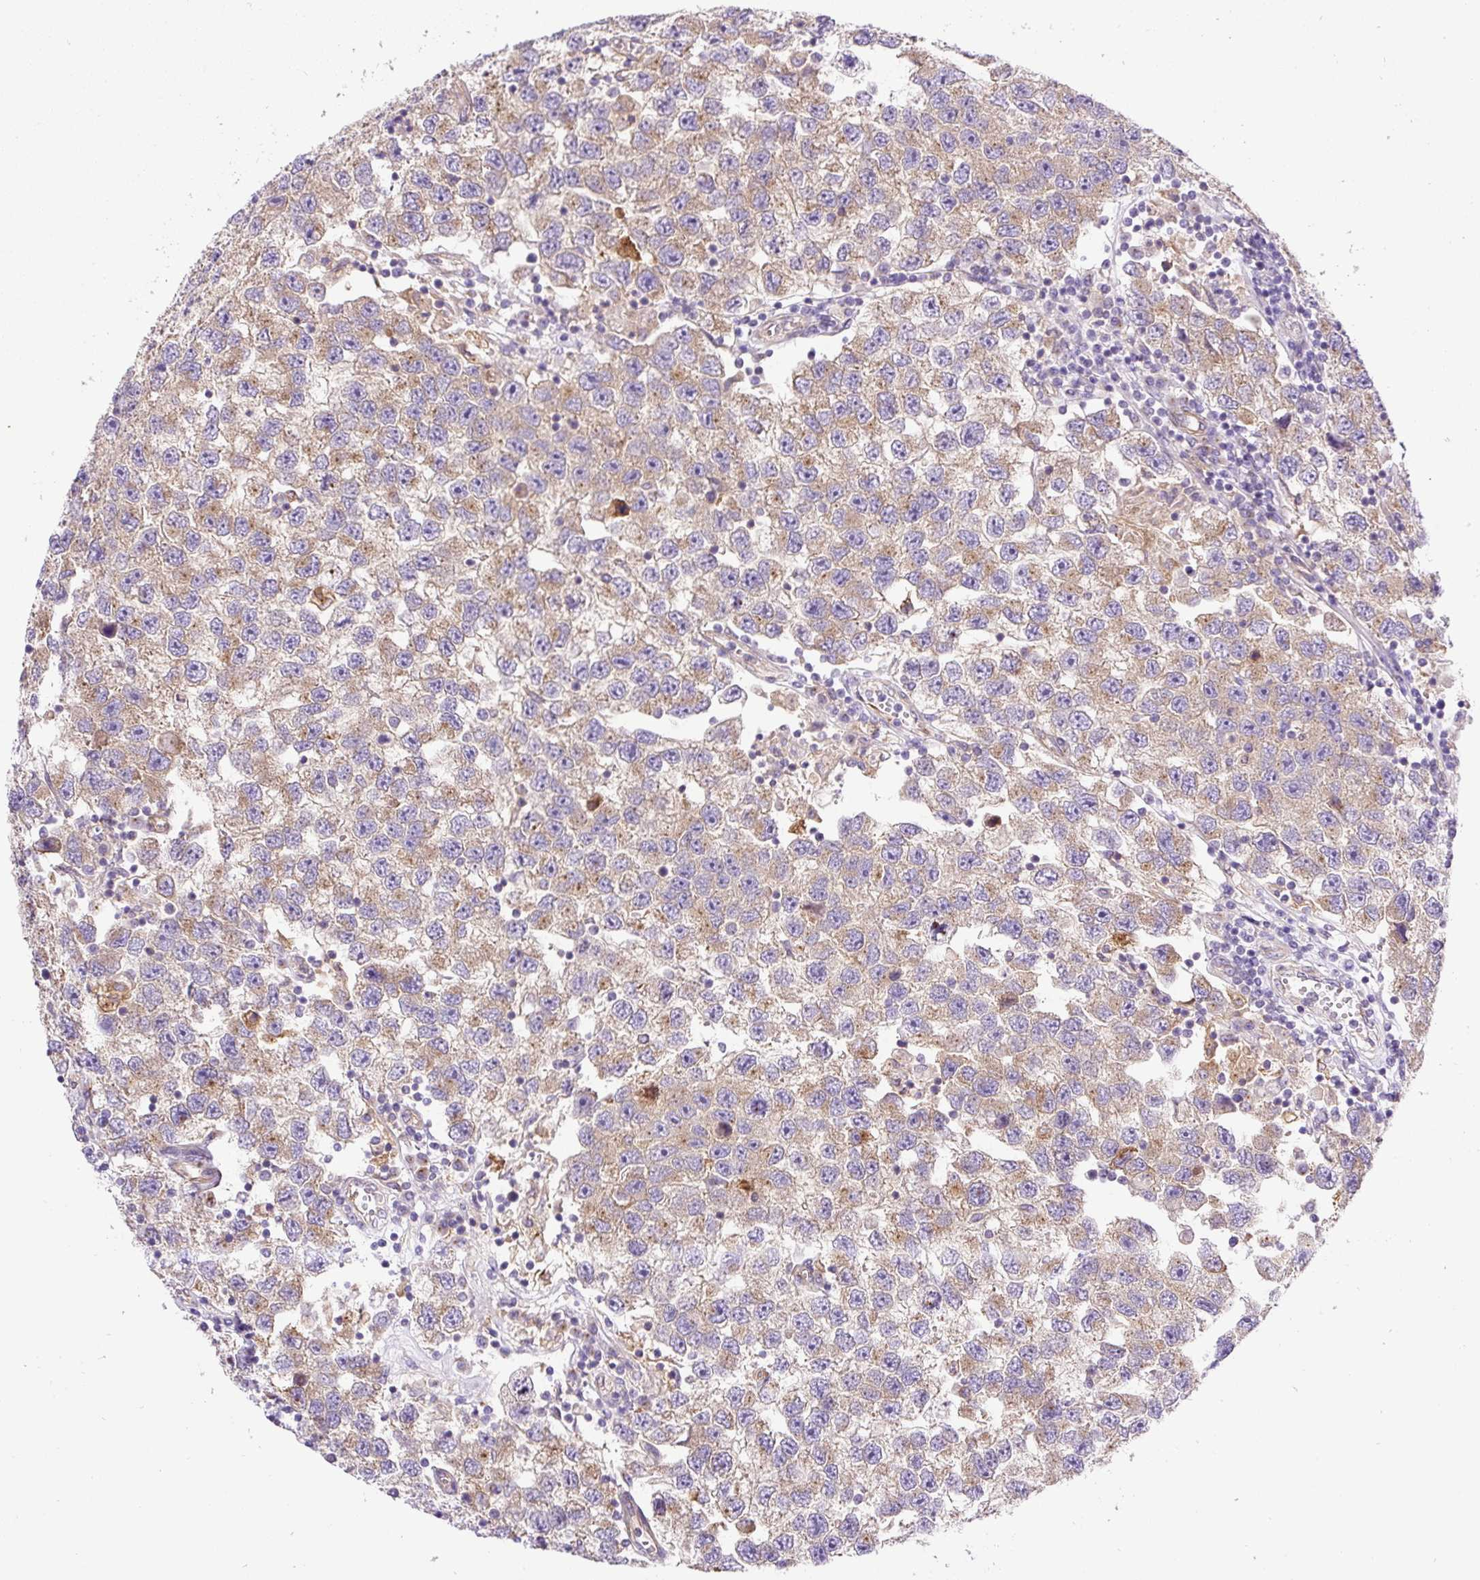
{"staining": {"intensity": "moderate", "quantity": "25%-75%", "location": "cytoplasmic/membranous"}, "tissue": "testis cancer", "cell_type": "Tumor cells", "image_type": "cancer", "snomed": [{"axis": "morphology", "description": "Seminoma, NOS"}, {"axis": "topography", "description": "Testis"}], "caption": "The histopathology image exhibits immunohistochemical staining of testis cancer. There is moderate cytoplasmic/membranous staining is appreciated in approximately 25%-75% of tumor cells. (DAB = brown stain, brightfield microscopy at high magnification).", "gene": "DCTN1", "patient": {"sex": "male", "age": 26}}